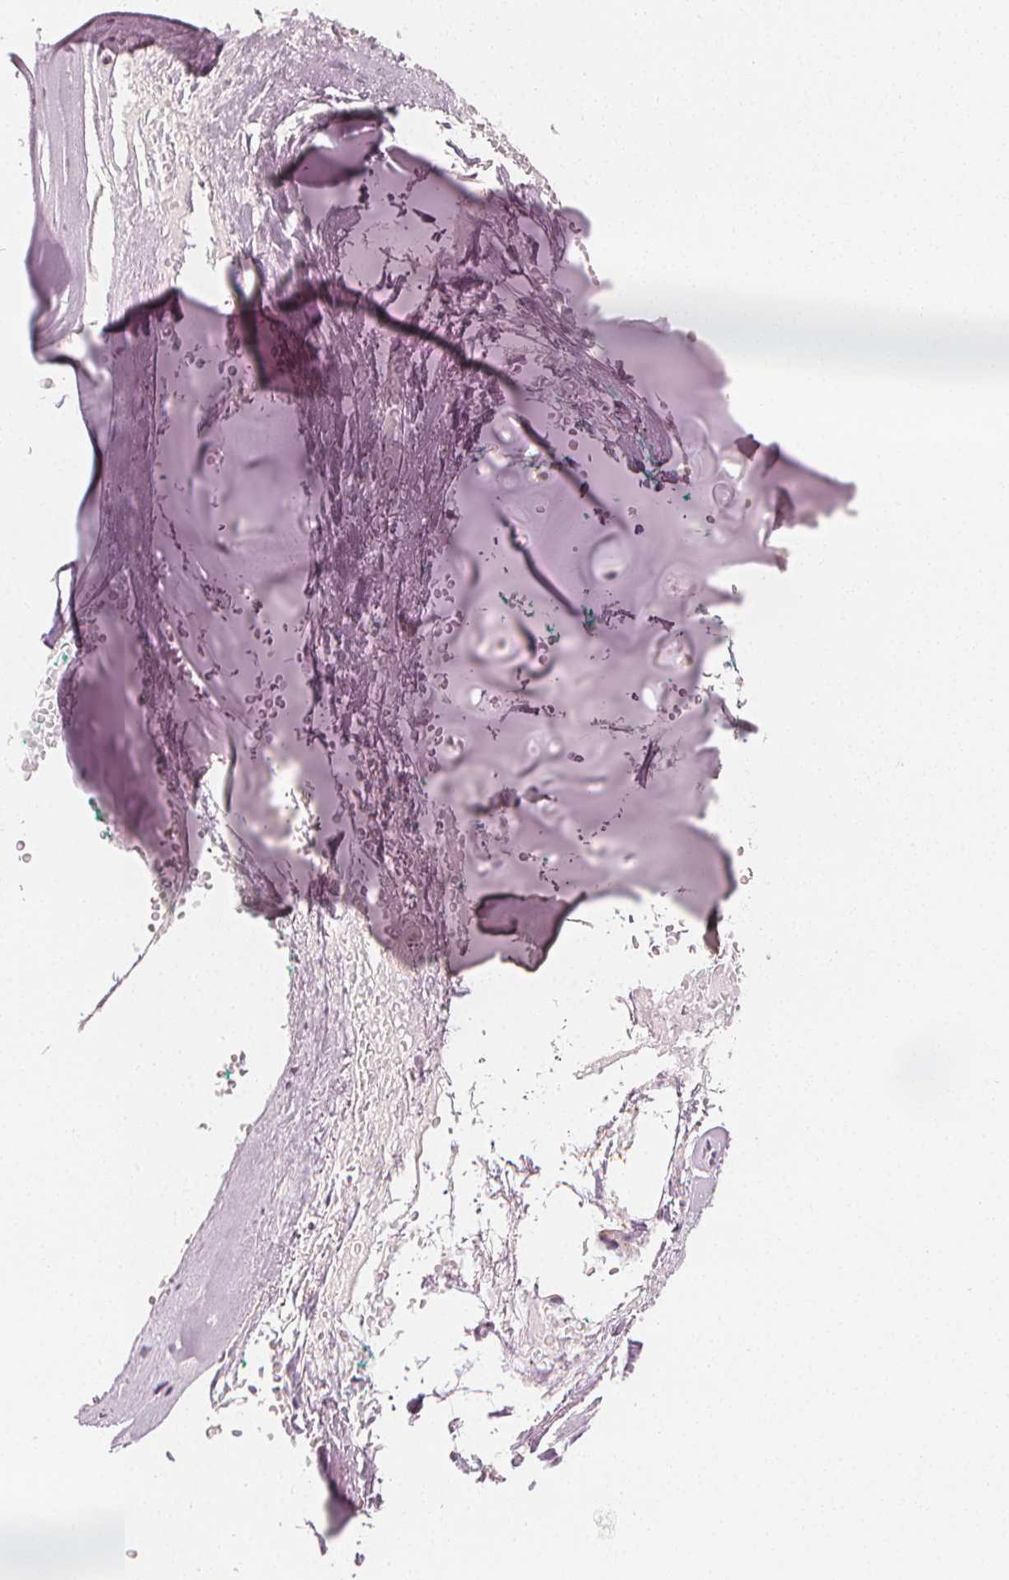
{"staining": {"intensity": "negative", "quantity": "none", "location": "none"}, "tissue": "adipose tissue", "cell_type": "Adipocytes", "image_type": "normal", "snomed": [{"axis": "morphology", "description": "Normal tissue, NOS"}, {"axis": "morphology", "description": "Basal cell carcinoma"}, {"axis": "topography", "description": "Cartilage tissue"}, {"axis": "topography", "description": "Nasopharynx"}, {"axis": "topography", "description": "Oral tissue"}], "caption": "This is an immunohistochemistry (IHC) micrograph of unremarkable human adipose tissue. There is no staining in adipocytes.", "gene": "ARHGAP26", "patient": {"sex": "female", "age": 77}}